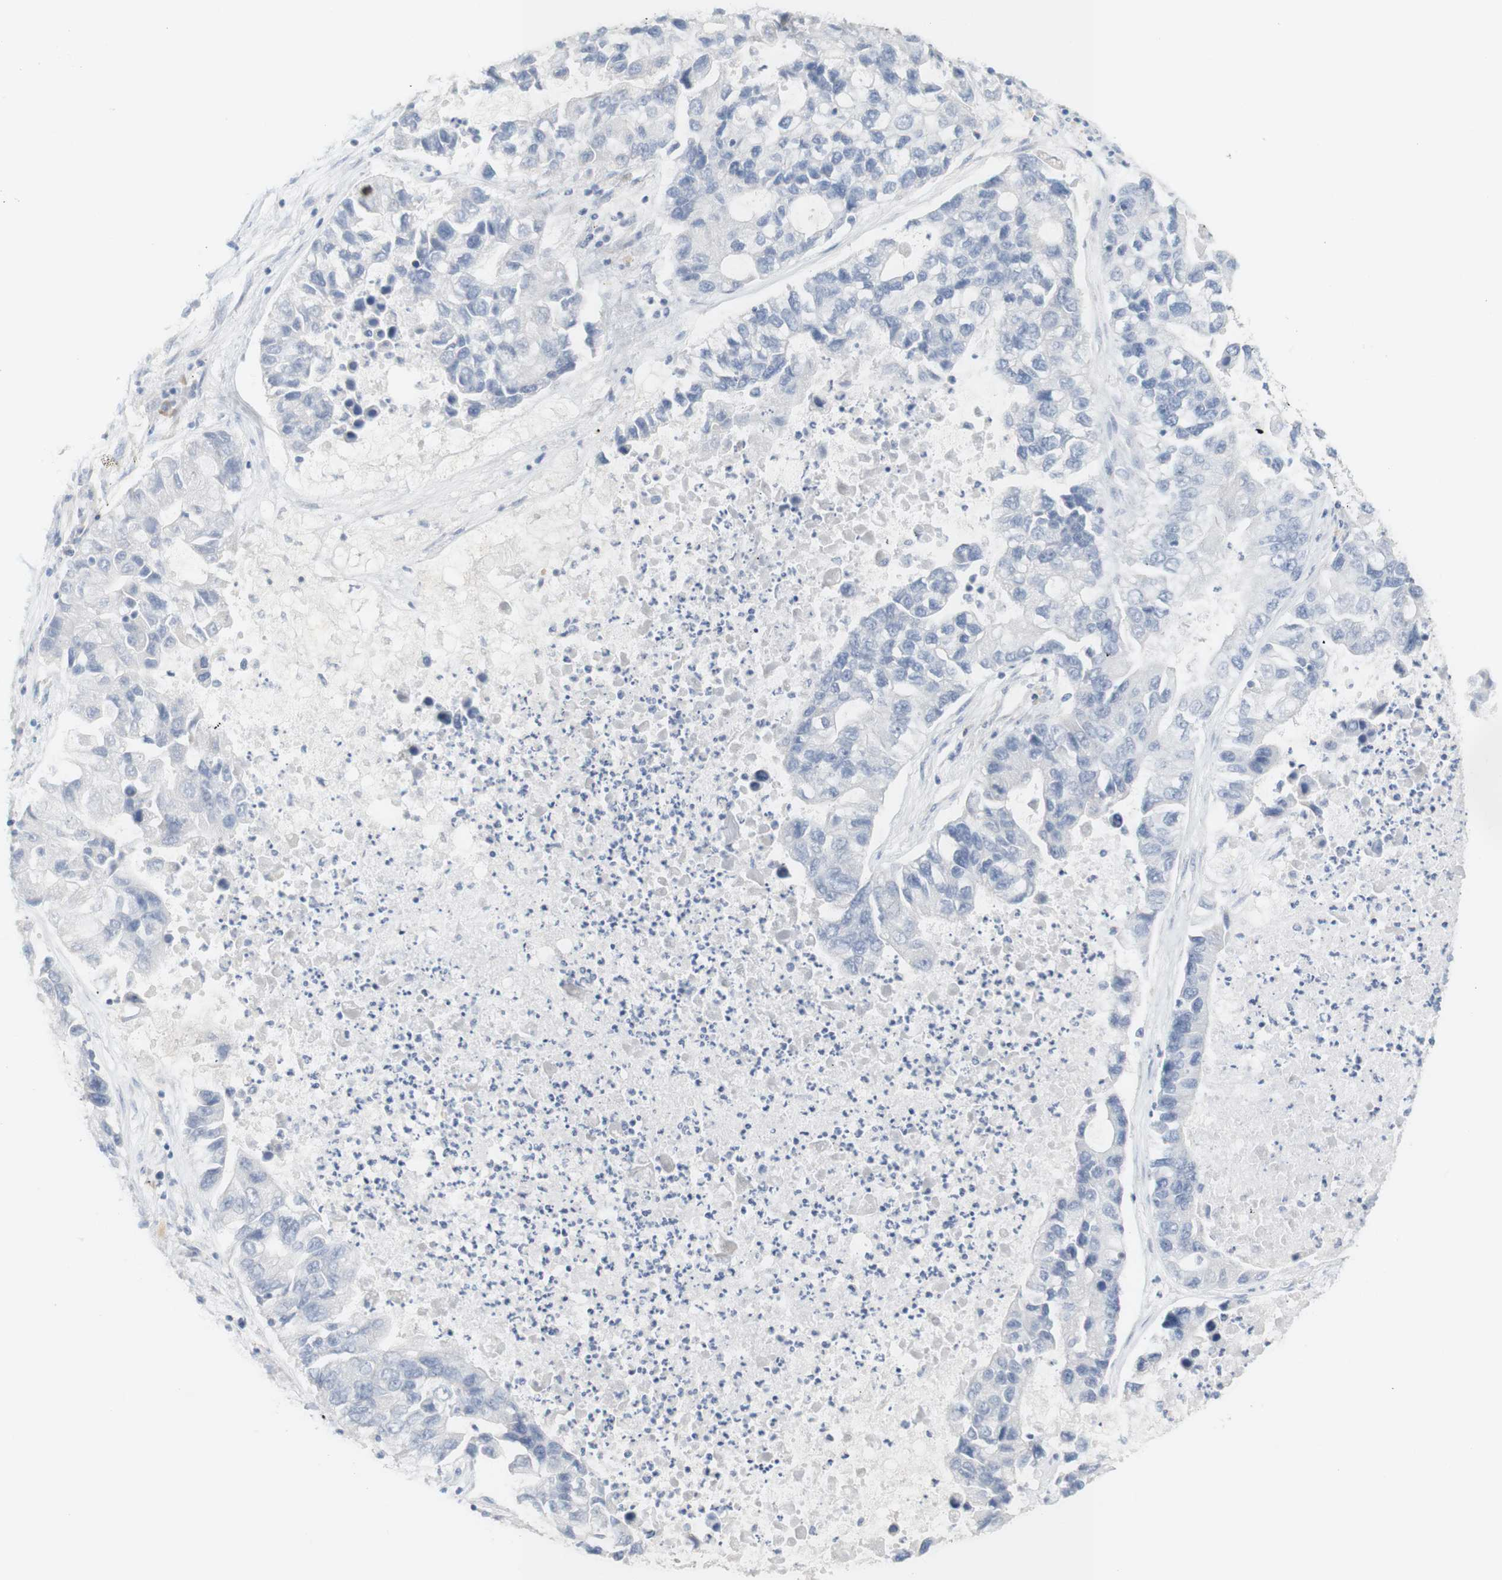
{"staining": {"intensity": "negative", "quantity": "none", "location": "none"}, "tissue": "lung cancer", "cell_type": "Tumor cells", "image_type": "cancer", "snomed": [{"axis": "morphology", "description": "Adenocarcinoma, NOS"}, {"axis": "topography", "description": "Lung"}], "caption": "Adenocarcinoma (lung) was stained to show a protein in brown. There is no significant staining in tumor cells.", "gene": "RGS9", "patient": {"sex": "female", "age": 51}}